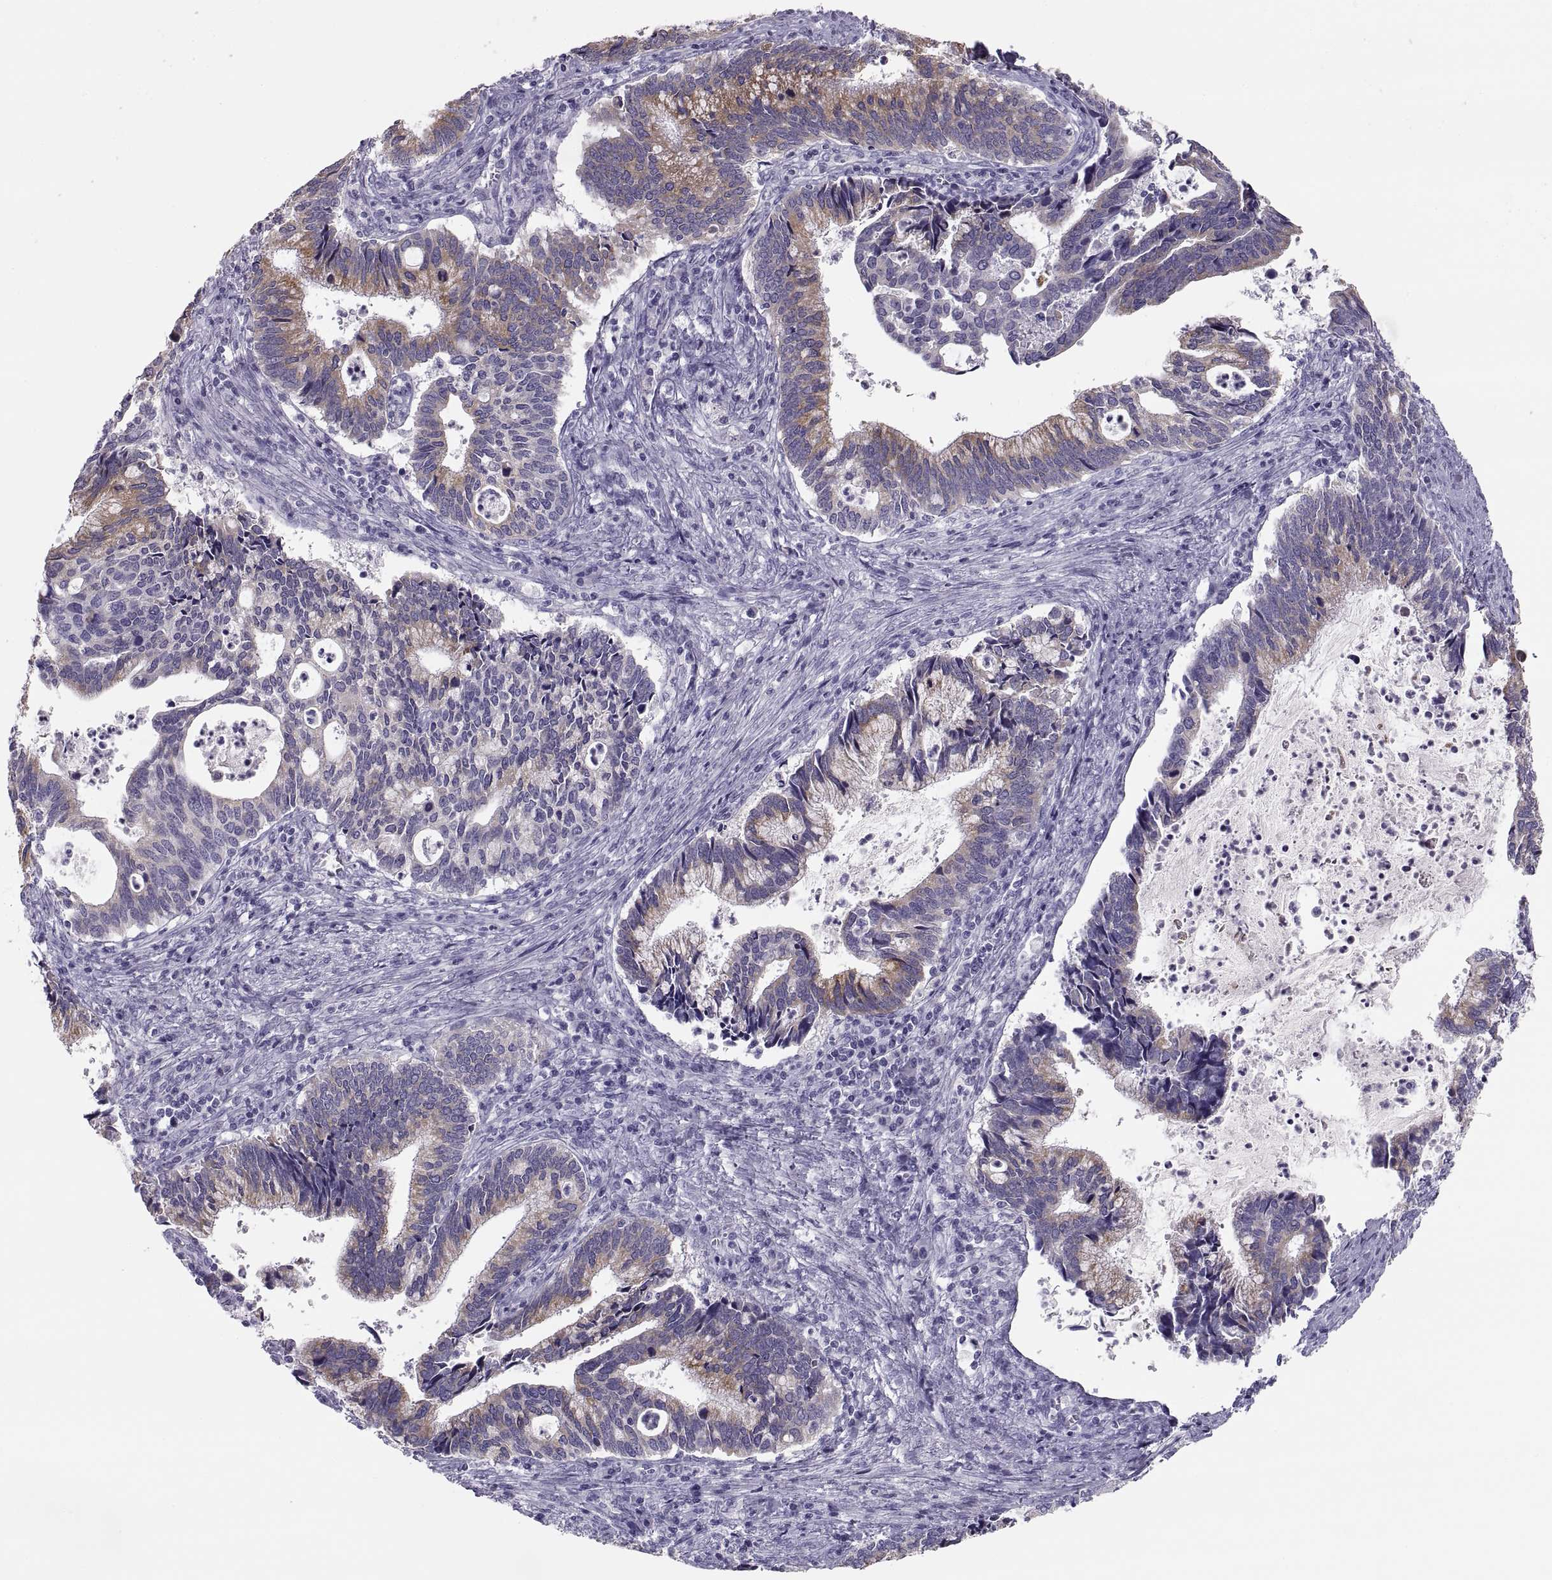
{"staining": {"intensity": "moderate", "quantity": "25%-75%", "location": "cytoplasmic/membranous"}, "tissue": "cervical cancer", "cell_type": "Tumor cells", "image_type": "cancer", "snomed": [{"axis": "morphology", "description": "Adenocarcinoma, NOS"}, {"axis": "topography", "description": "Cervix"}], "caption": "About 25%-75% of tumor cells in cervical cancer exhibit moderate cytoplasmic/membranous protein positivity as visualized by brown immunohistochemical staining.", "gene": "MAGEB2", "patient": {"sex": "female", "age": 42}}